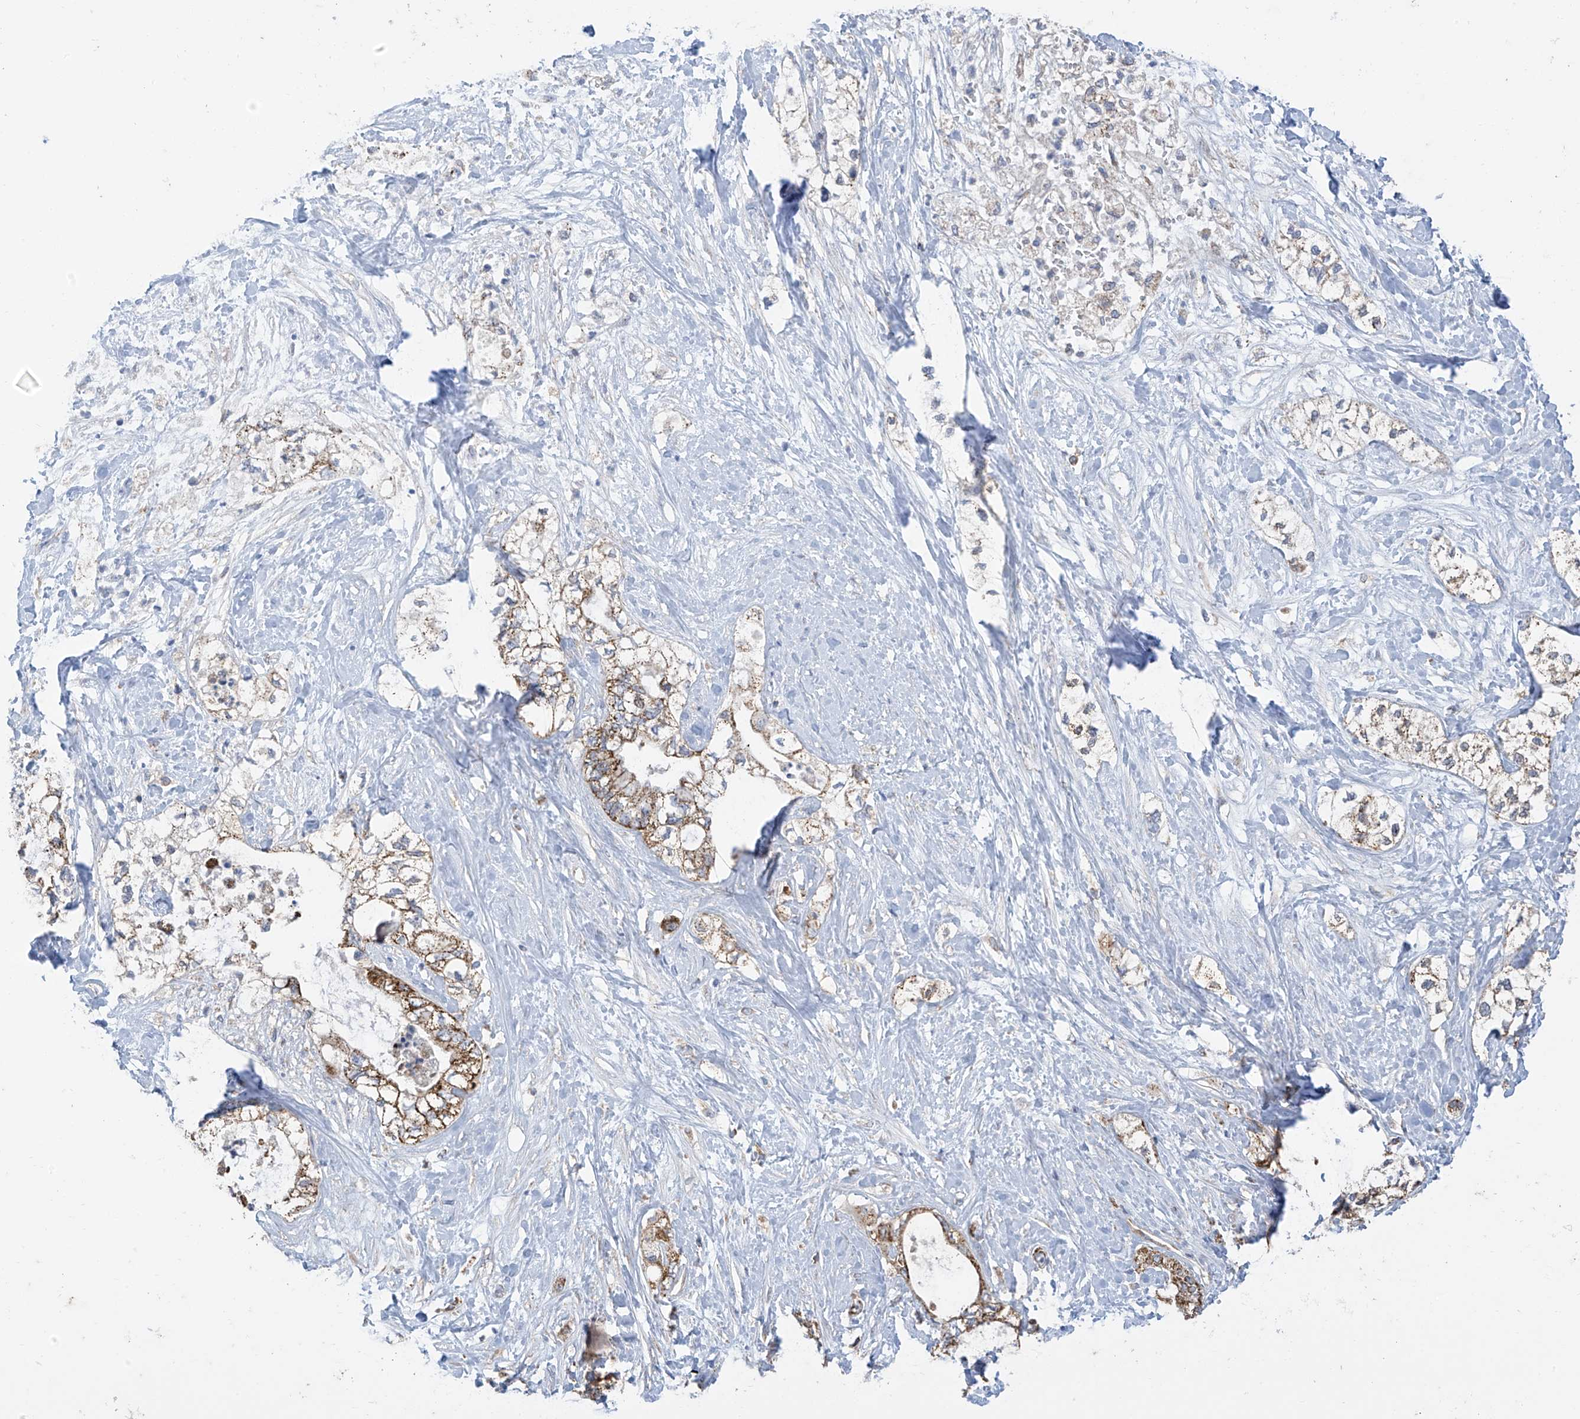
{"staining": {"intensity": "moderate", "quantity": ">75%", "location": "cytoplasmic/membranous"}, "tissue": "pancreatic cancer", "cell_type": "Tumor cells", "image_type": "cancer", "snomed": [{"axis": "morphology", "description": "Adenocarcinoma, NOS"}, {"axis": "topography", "description": "Pancreas"}], "caption": "Moderate cytoplasmic/membranous positivity is seen in approximately >75% of tumor cells in adenocarcinoma (pancreatic).", "gene": "PNPT1", "patient": {"sex": "male", "age": 70}}